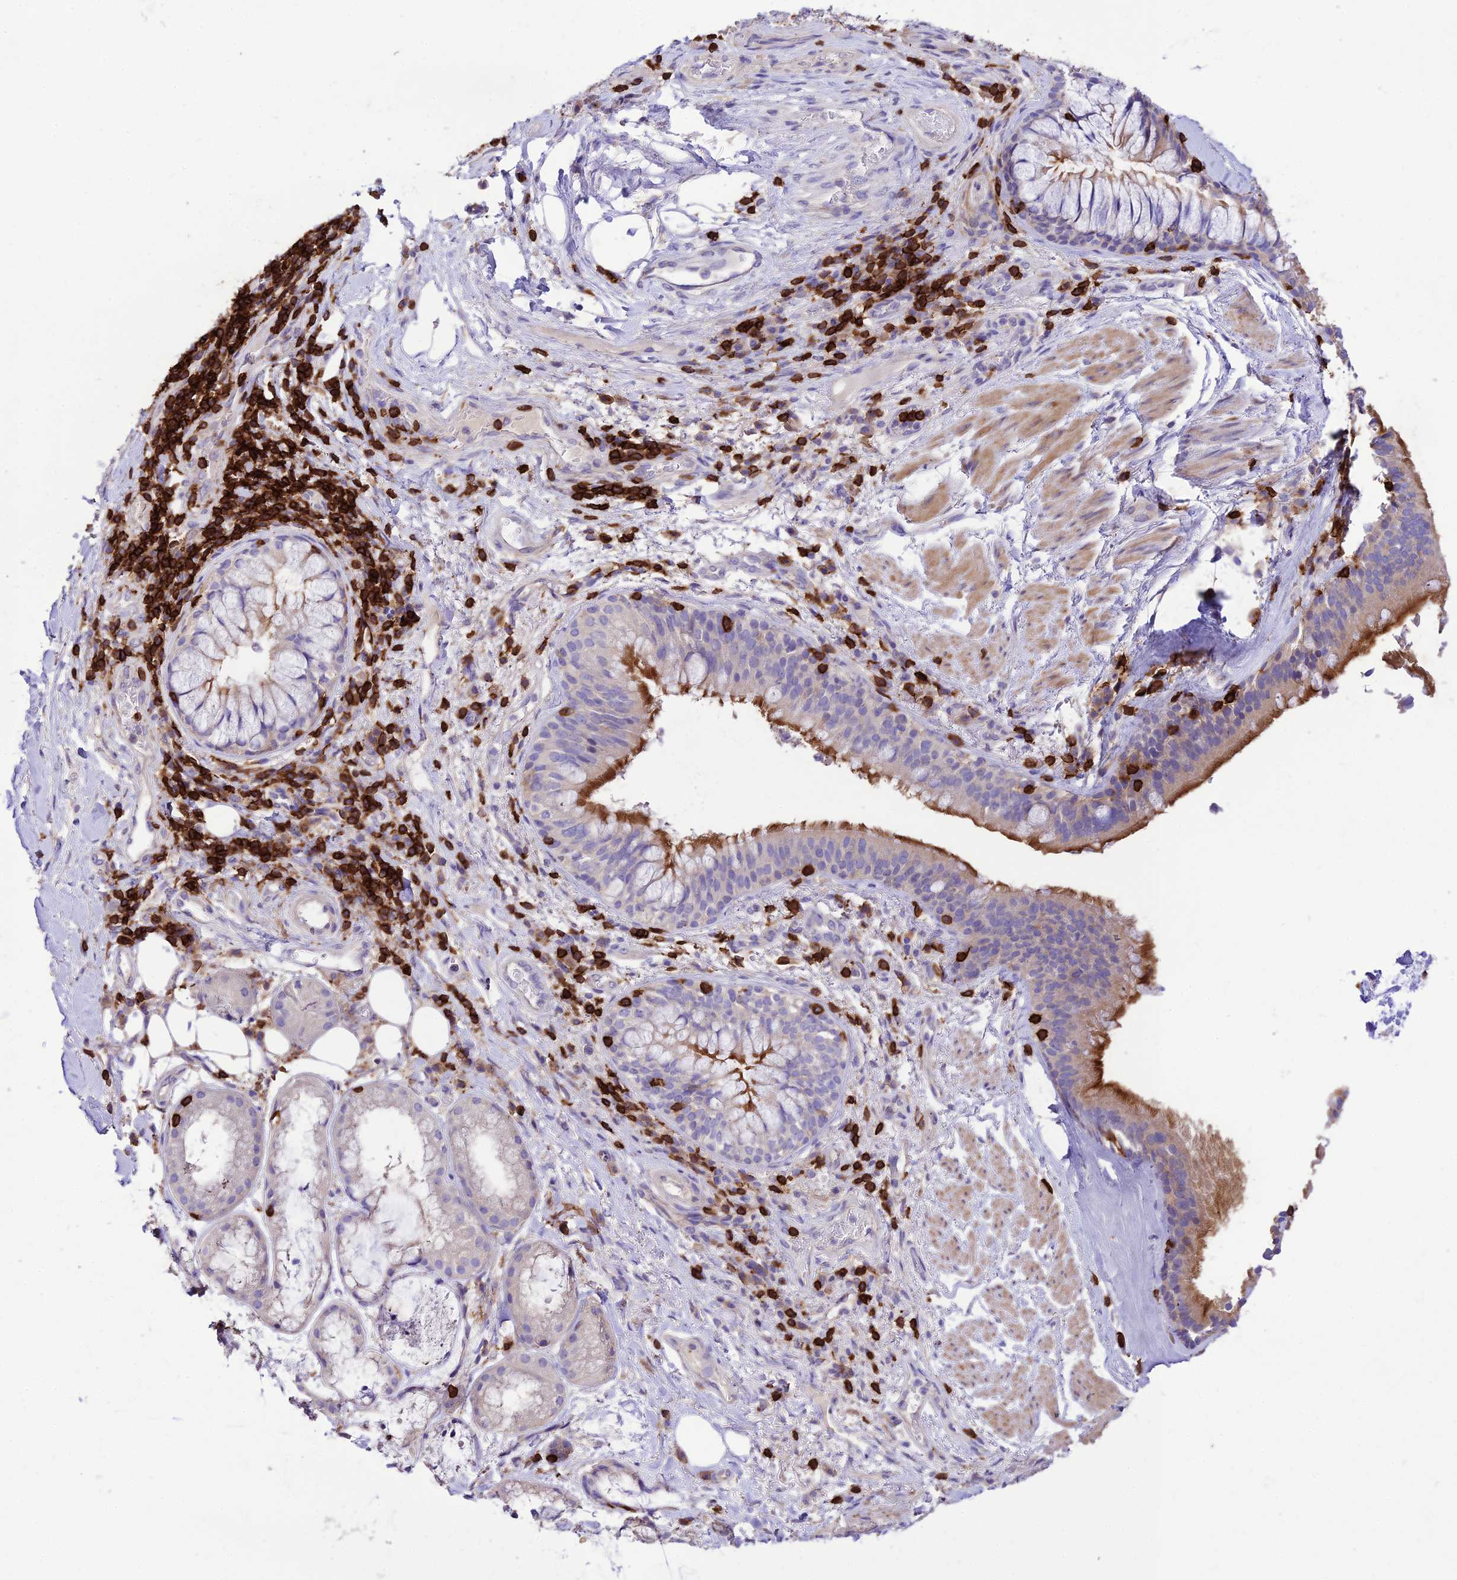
{"staining": {"intensity": "negative", "quantity": "none", "location": "none"}, "tissue": "soft tissue", "cell_type": "Fibroblasts", "image_type": "normal", "snomed": [{"axis": "morphology", "description": "Normal tissue, NOS"}, {"axis": "topography", "description": "Lymph node"}, {"axis": "topography", "description": "Cartilage tissue"}, {"axis": "topography", "description": "Bronchus"}], "caption": "Unremarkable soft tissue was stained to show a protein in brown. There is no significant positivity in fibroblasts.", "gene": "PTPRCAP", "patient": {"sex": "male", "age": 63}}